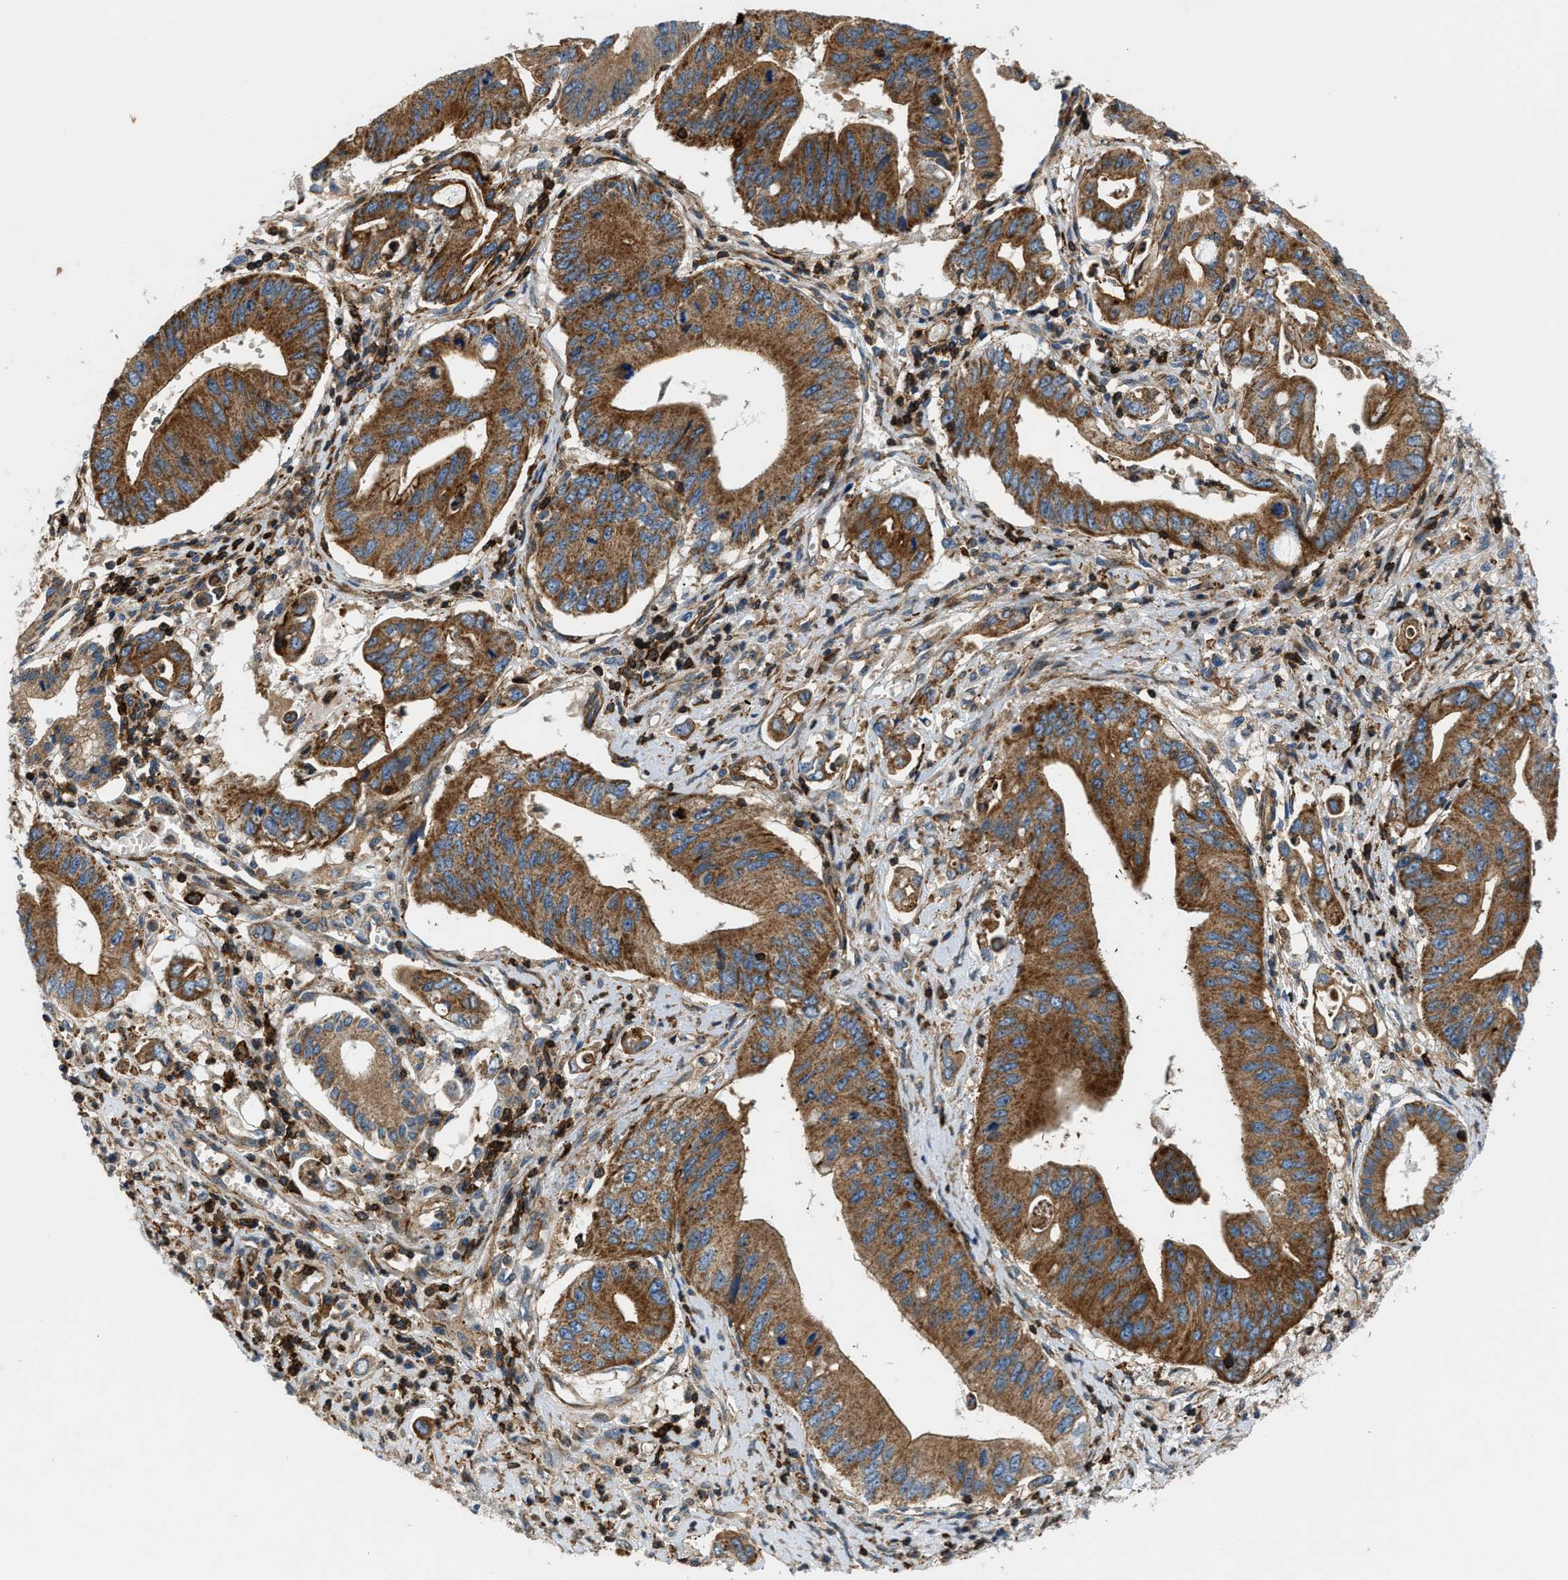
{"staining": {"intensity": "strong", "quantity": ">75%", "location": "cytoplasmic/membranous"}, "tissue": "pancreatic cancer", "cell_type": "Tumor cells", "image_type": "cancer", "snomed": [{"axis": "morphology", "description": "Adenocarcinoma, NOS"}, {"axis": "topography", "description": "Pancreas"}], "caption": "Pancreatic cancer (adenocarcinoma) stained with a protein marker shows strong staining in tumor cells.", "gene": "DHODH", "patient": {"sex": "female", "age": 73}}